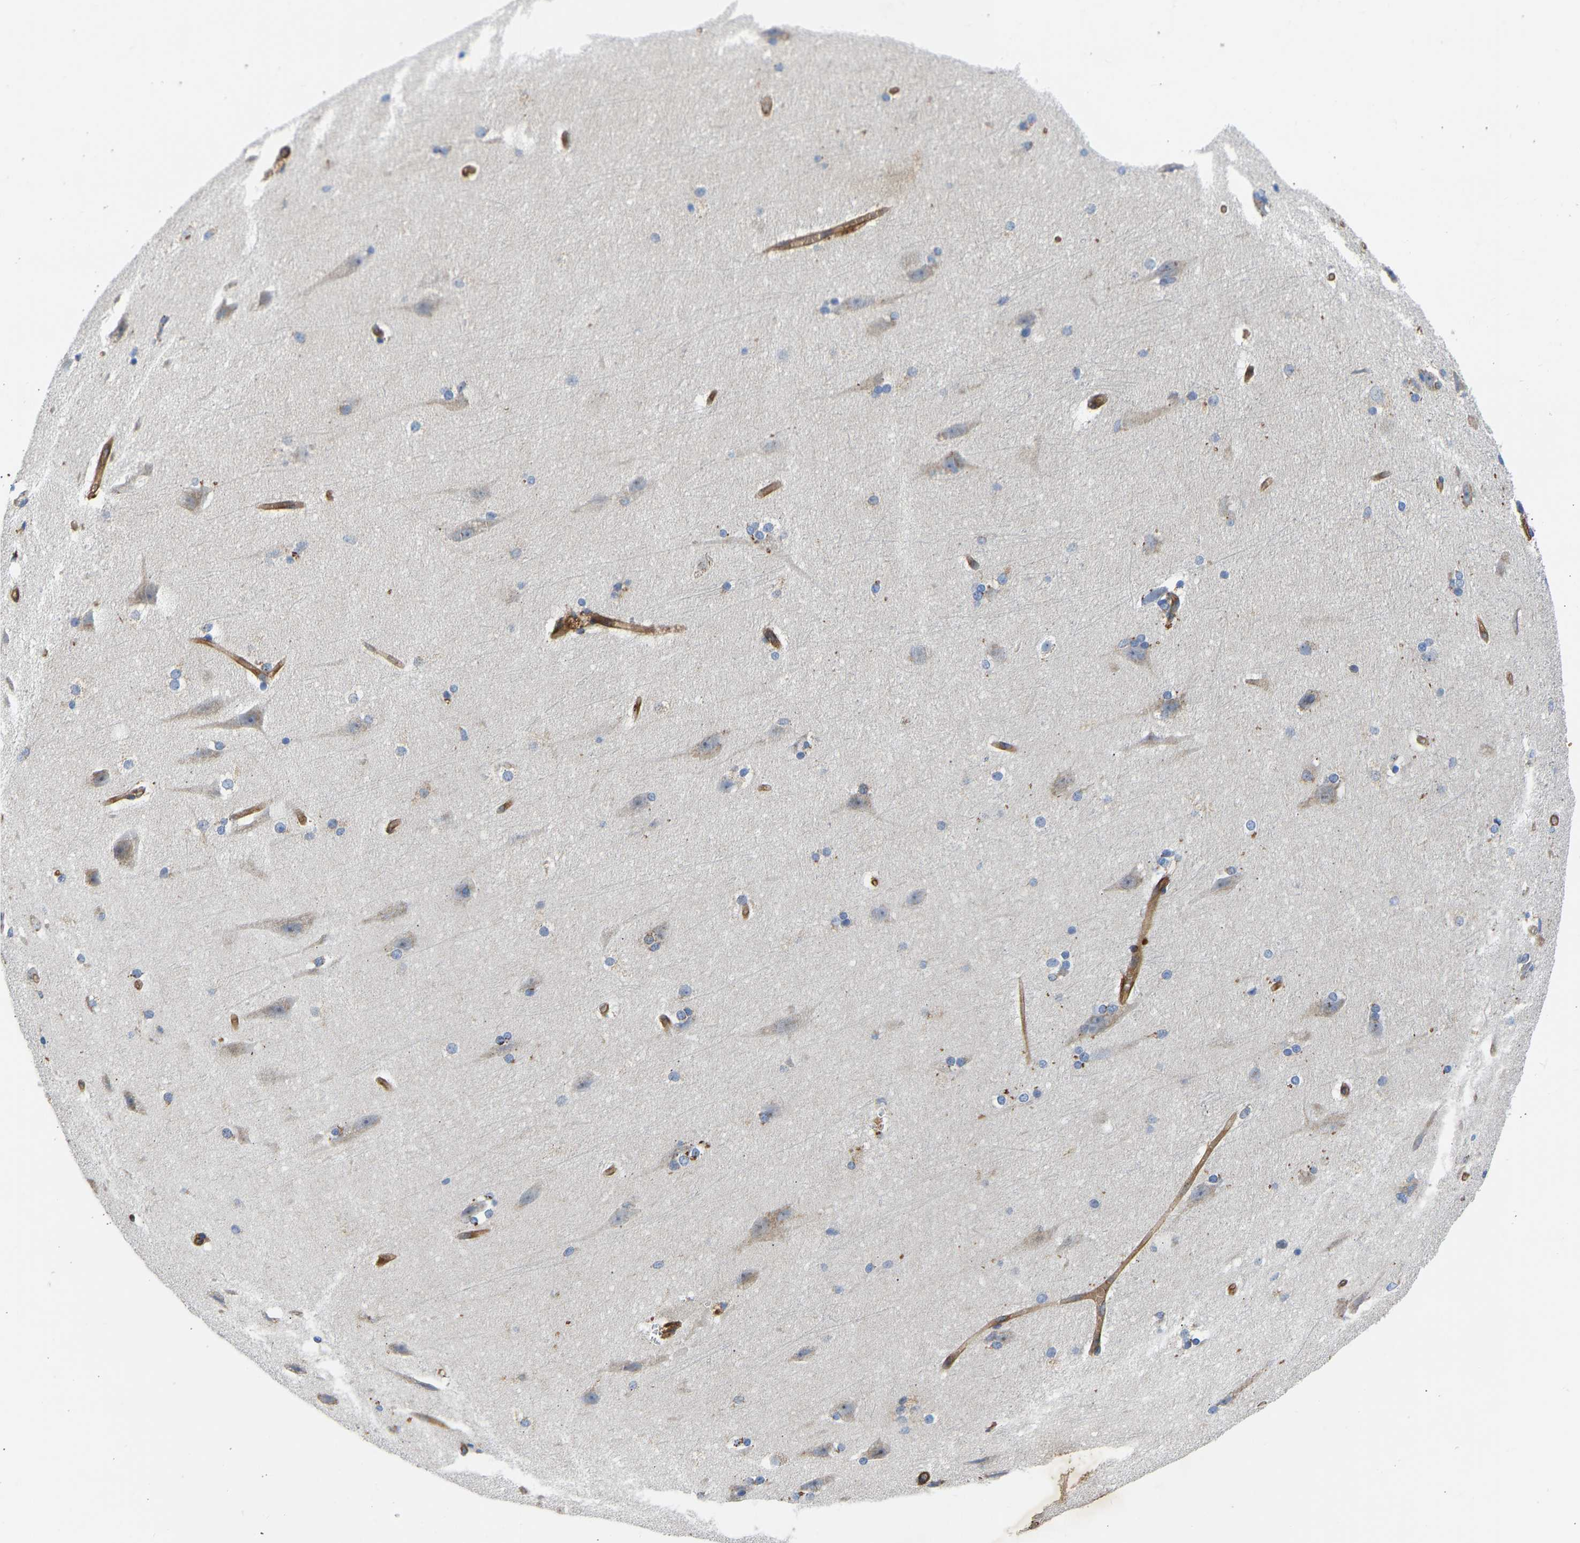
{"staining": {"intensity": "moderate", "quantity": ">75%", "location": "cytoplasmic/membranous"}, "tissue": "cerebral cortex", "cell_type": "Endothelial cells", "image_type": "normal", "snomed": [{"axis": "morphology", "description": "Normal tissue, NOS"}, {"axis": "topography", "description": "Cerebral cortex"}, {"axis": "topography", "description": "Hippocampus"}], "caption": "There is medium levels of moderate cytoplasmic/membranous positivity in endothelial cells of unremarkable cerebral cortex, as demonstrated by immunohistochemical staining (brown color).", "gene": "MYO1C", "patient": {"sex": "female", "age": 19}}